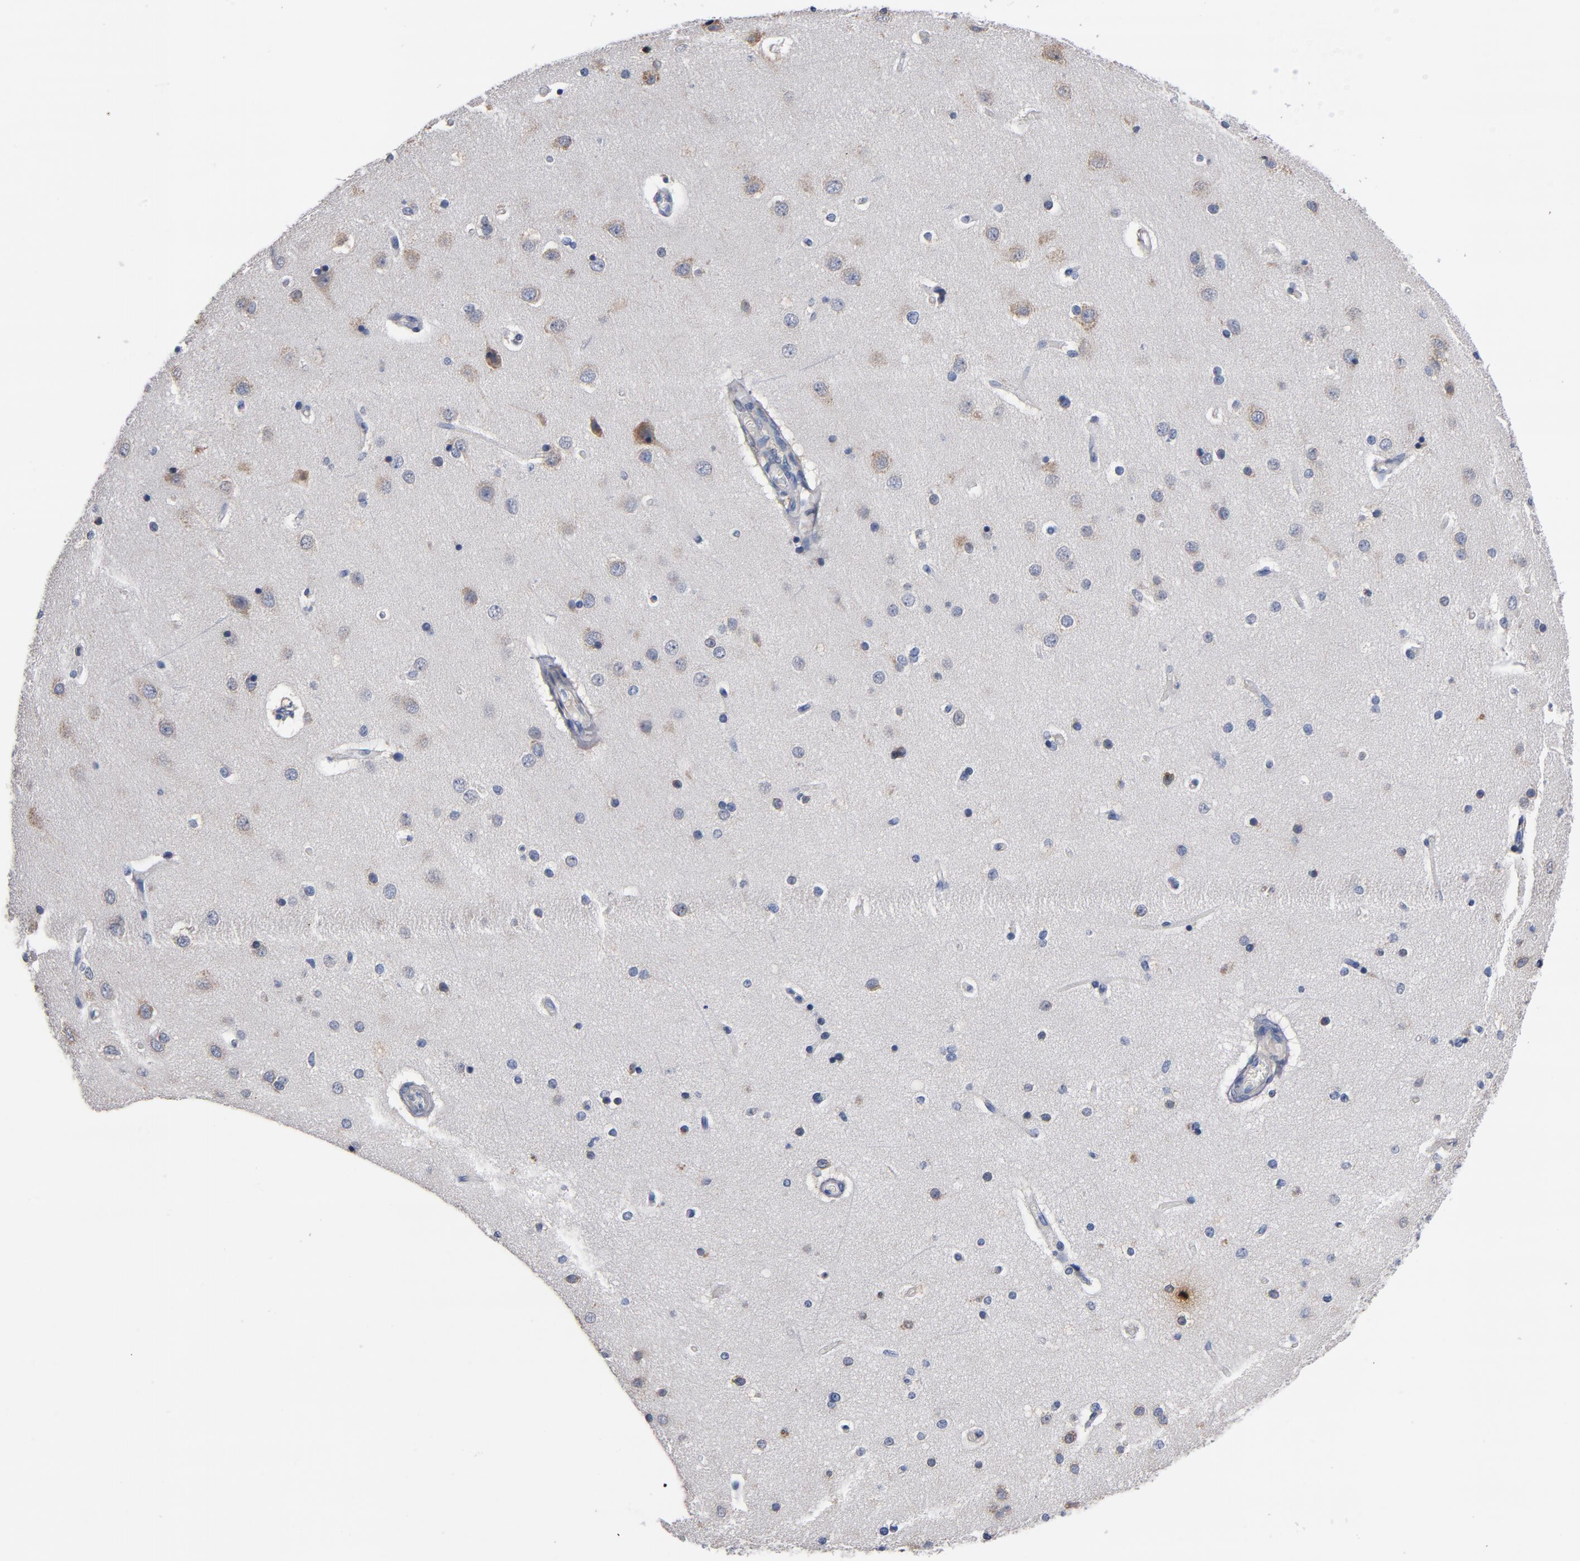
{"staining": {"intensity": "negative", "quantity": "none", "location": "none"}, "tissue": "cerebral cortex", "cell_type": "Endothelial cells", "image_type": "normal", "snomed": [{"axis": "morphology", "description": "Normal tissue, NOS"}, {"axis": "topography", "description": "Cerebral cortex"}], "caption": "DAB (3,3'-diaminobenzidine) immunohistochemical staining of normal cerebral cortex demonstrates no significant positivity in endothelial cells.", "gene": "TLR4", "patient": {"sex": "female", "age": 54}}